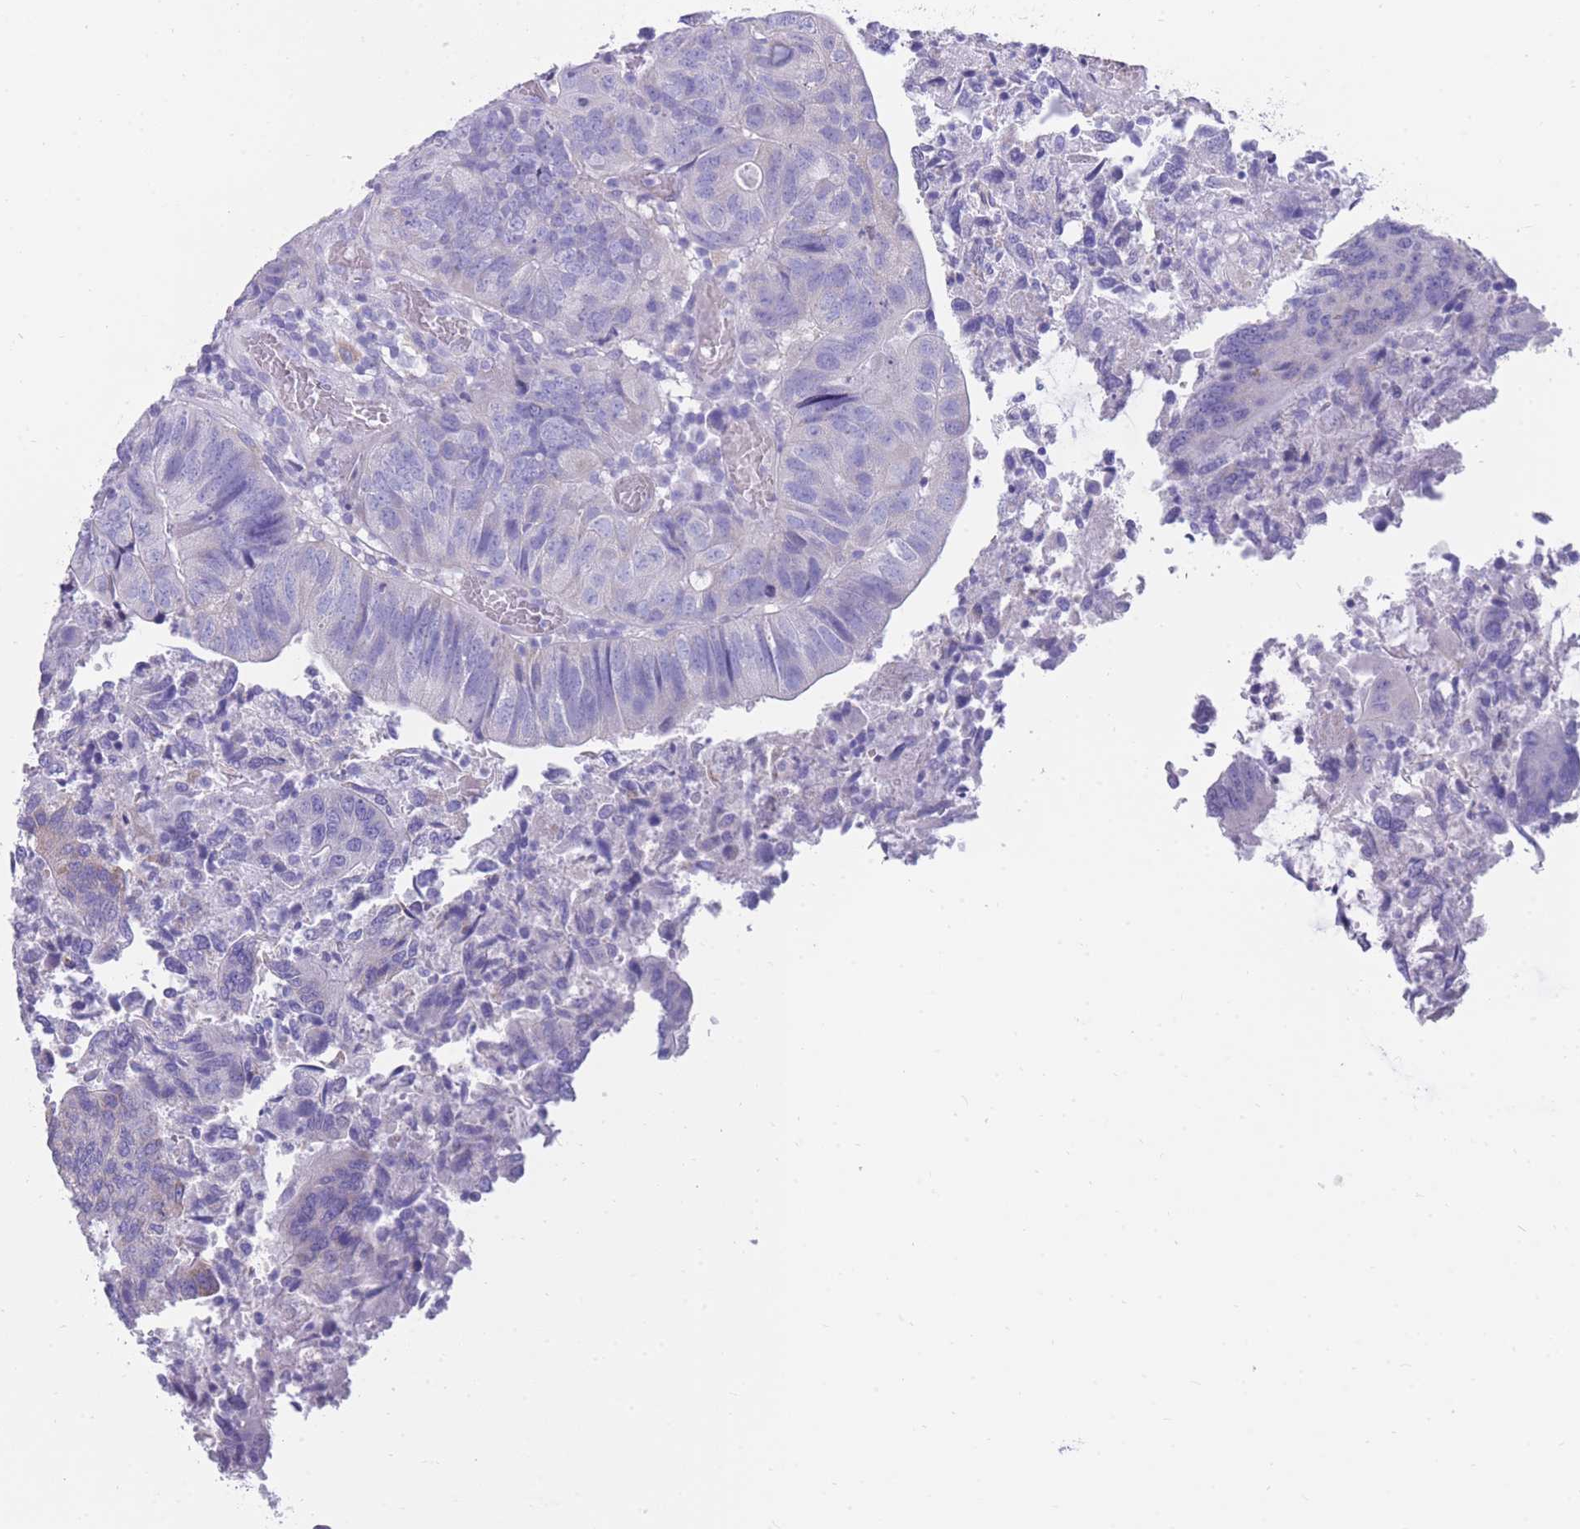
{"staining": {"intensity": "negative", "quantity": "none", "location": "none"}, "tissue": "colorectal cancer", "cell_type": "Tumor cells", "image_type": "cancer", "snomed": [{"axis": "morphology", "description": "Adenocarcinoma, NOS"}, {"axis": "topography", "description": "Colon"}], "caption": "An image of human adenocarcinoma (colorectal) is negative for staining in tumor cells.", "gene": "INTS2", "patient": {"sex": "female", "age": 67}}